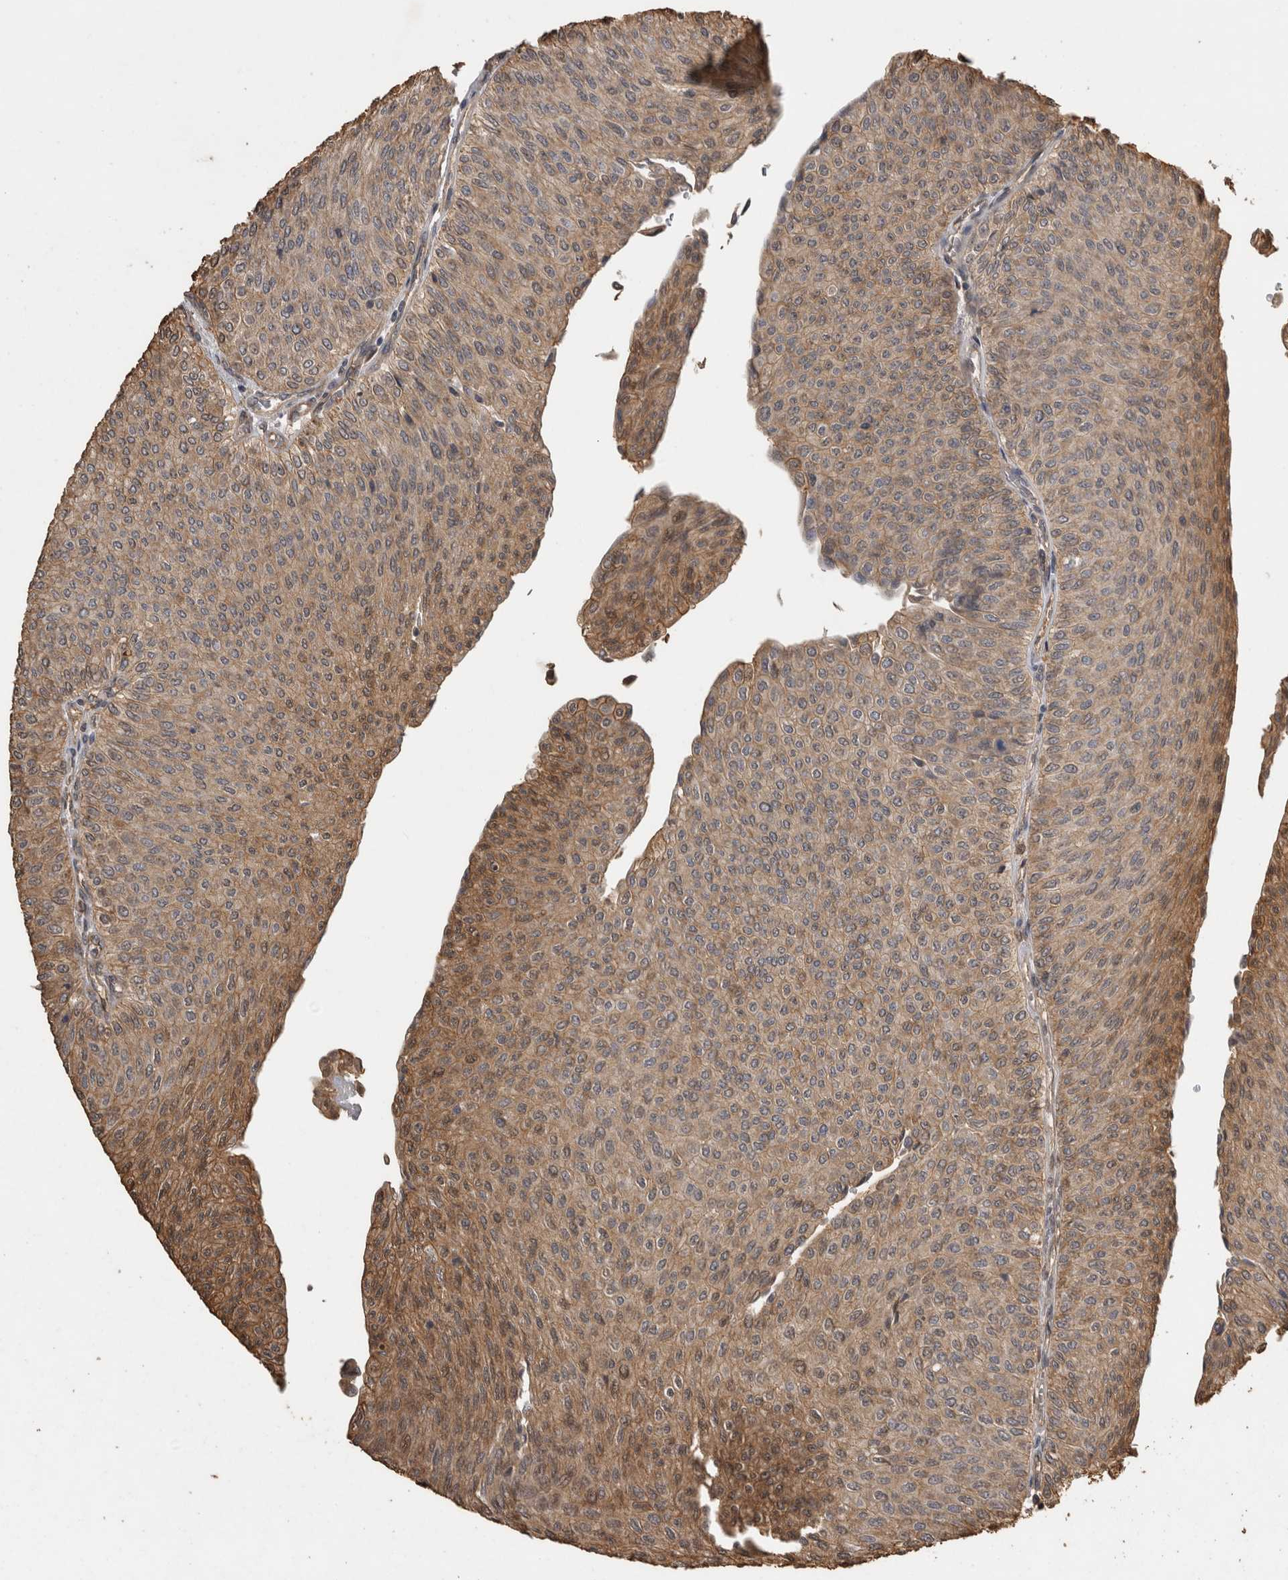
{"staining": {"intensity": "weak", "quantity": ">75%", "location": "cytoplasmic/membranous"}, "tissue": "urothelial cancer", "cell_type": "Tumor cells", "image_type": "cancer", "snomed": [{"axis": "morphology", "description": "Urothelial carcinoma, Low grade"}, {"axis": "topography", "description": "Urinary bladder"}], "caption": "Low-grade urothelial carcinoma tissue shows weak cytoplasmic/membranous staining in about >75% of tumor cells The protein of interest is stained brown, and the nuclei are stained in blue (DAB IHC with brightfield microscopy, high magnification).", "gene": "RHPN1", "patient": {"sex": "male", "age": 78}}